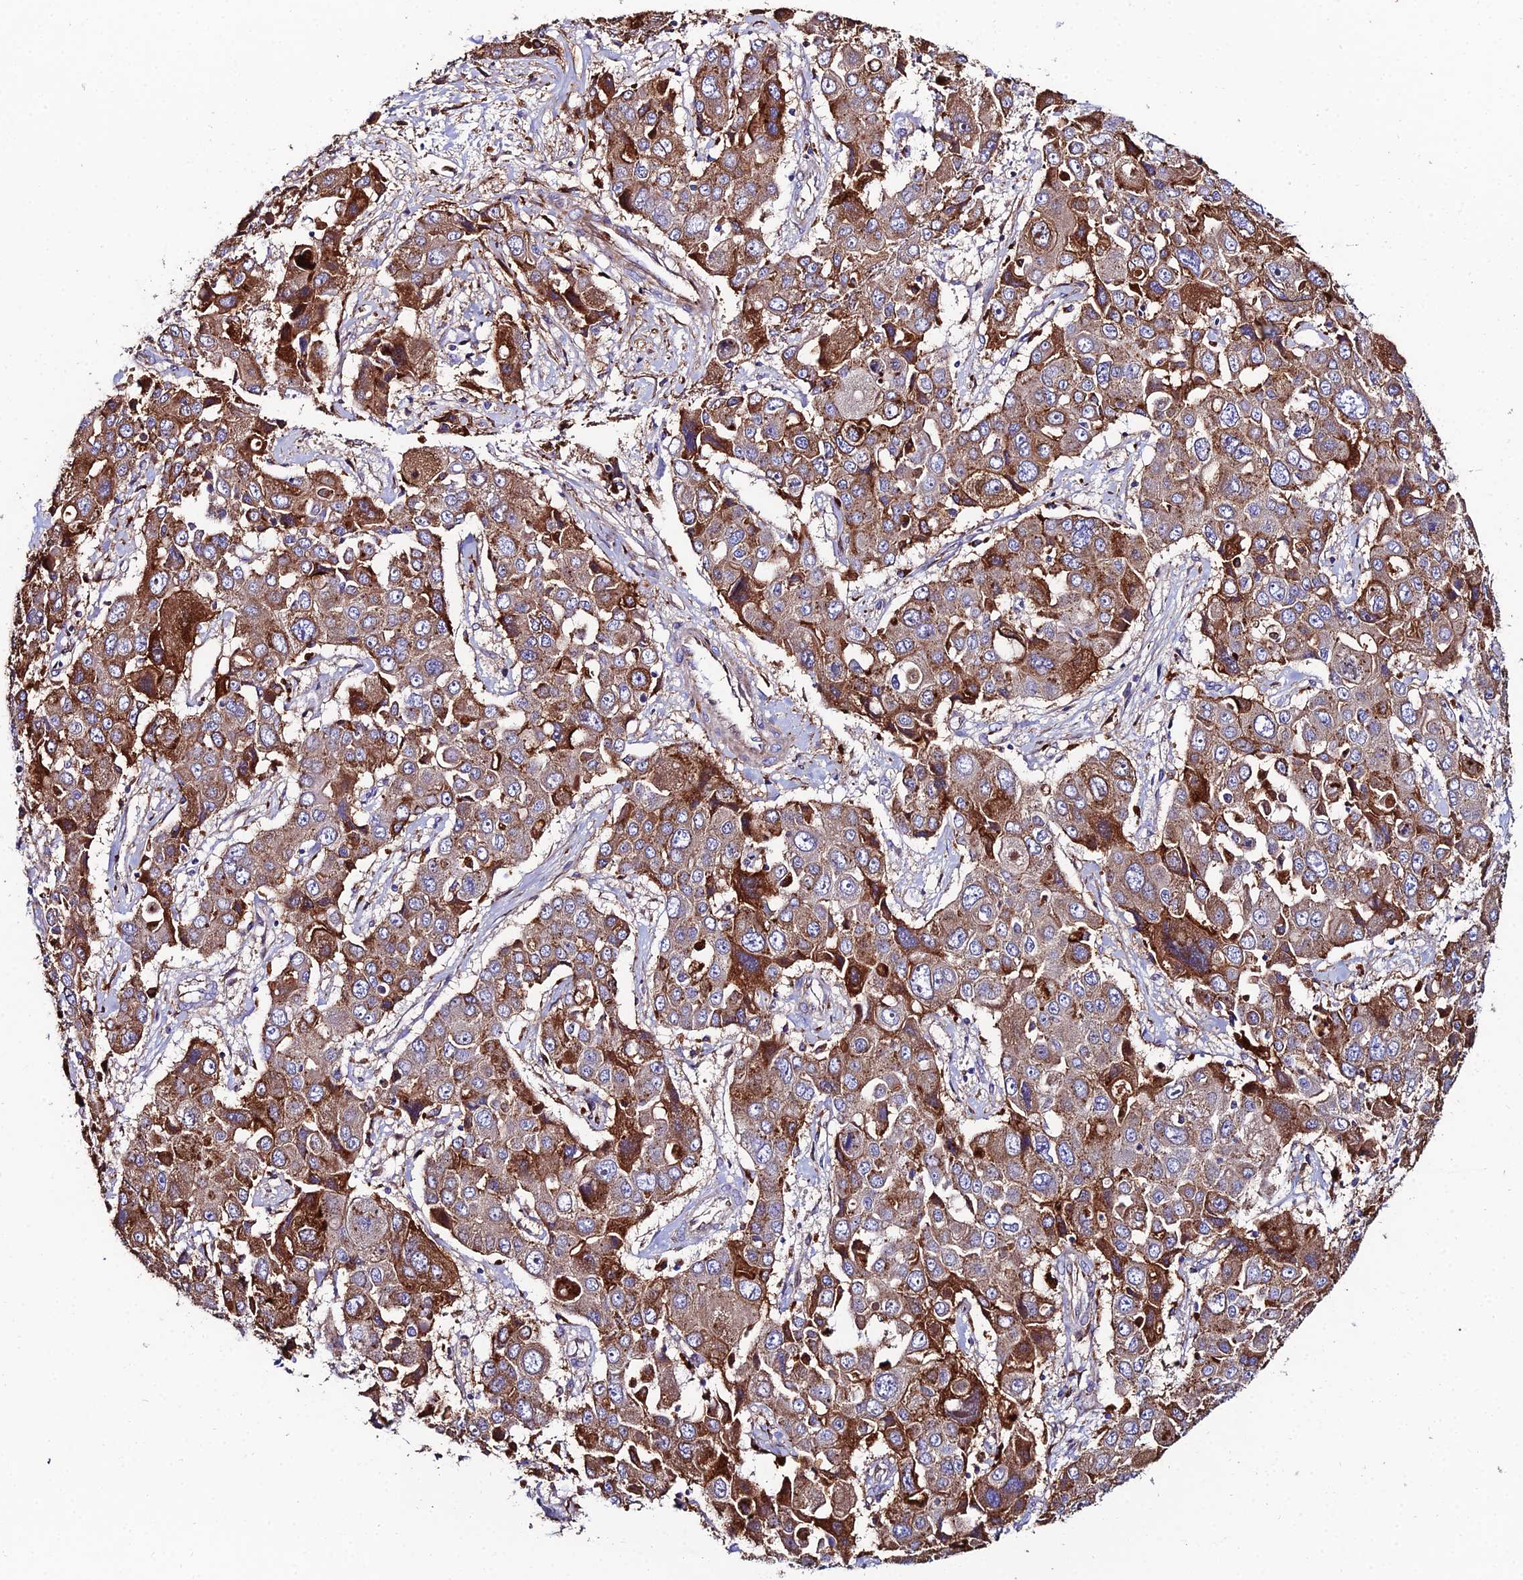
{"staining": {"intensity": "strong", "quantity": ">75%", "location": "cytoplasmic/membranous"}, "tissue": "liver cancer", "cell_type": "Tumor cells", "image_type": "cancer", "snomed": [{"axis": "morphology", "description": "Cholangiocarcinoma"}, {"axis": "topography", "description": "Liver"}], "caption": "Cholangiocarcinoma (liver) tissue demonstrates strong cytoplasmic/membranous positivity in approximately >75% of tumor cells", "gene": "C6", "patient": {"sex": "male", "age": 67}}